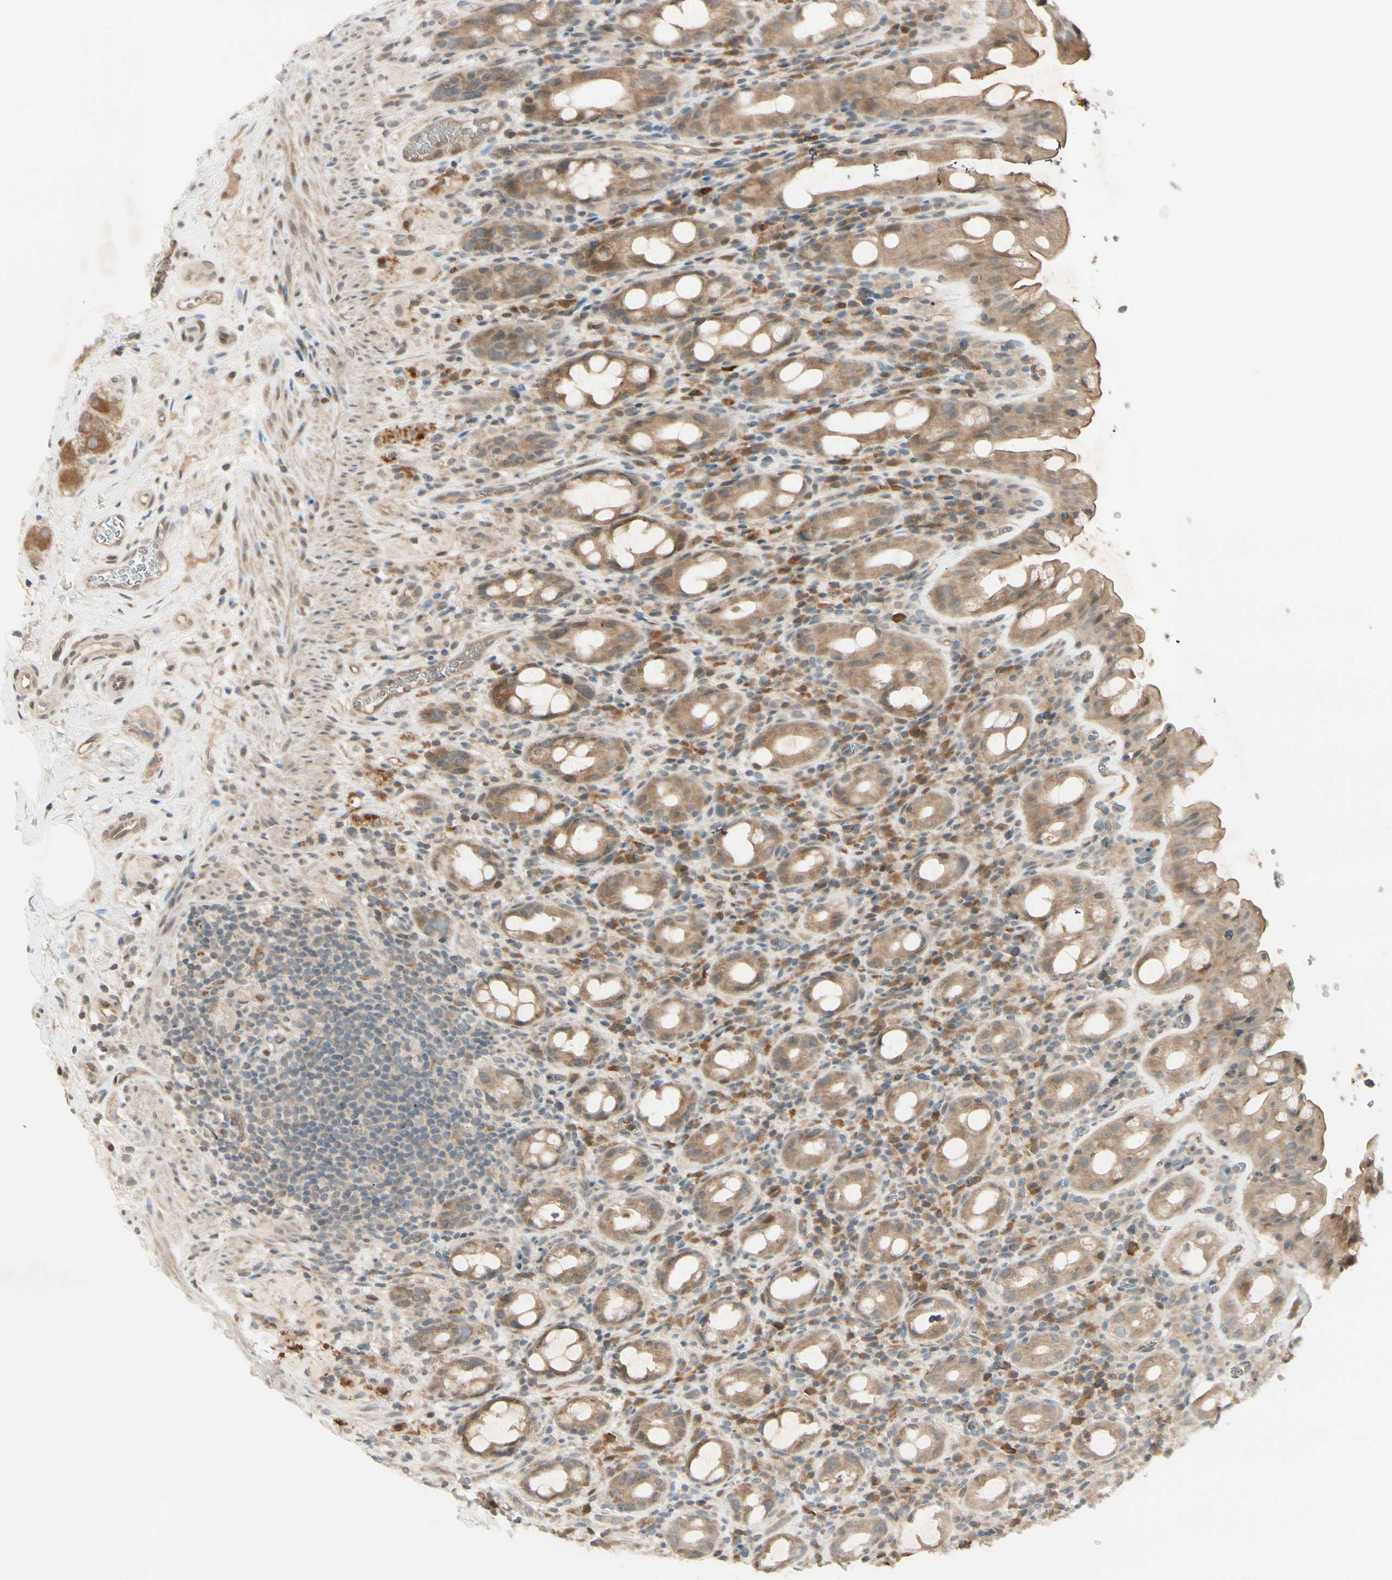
{"staining": {"intensity": "weak", "quantity": ">75%", "location": "cytoplasmic/membranous"}, "tissue": "rectum", "cell_type": "Glandular cells", "image_type": "normal", "snomed": [{"axis": "morphology", "description": "Normal tissue, NOS"}, {"axis": "topography", "description": "Rectum"}], "caption": "Immunohistochemical staining of benign human rectum shows low levels of weak cytoplasmic/membranous expression in approximately >75% of glandular cells.", "gene": "FGF10", "patient": {"sex": "male", "age": 44}}